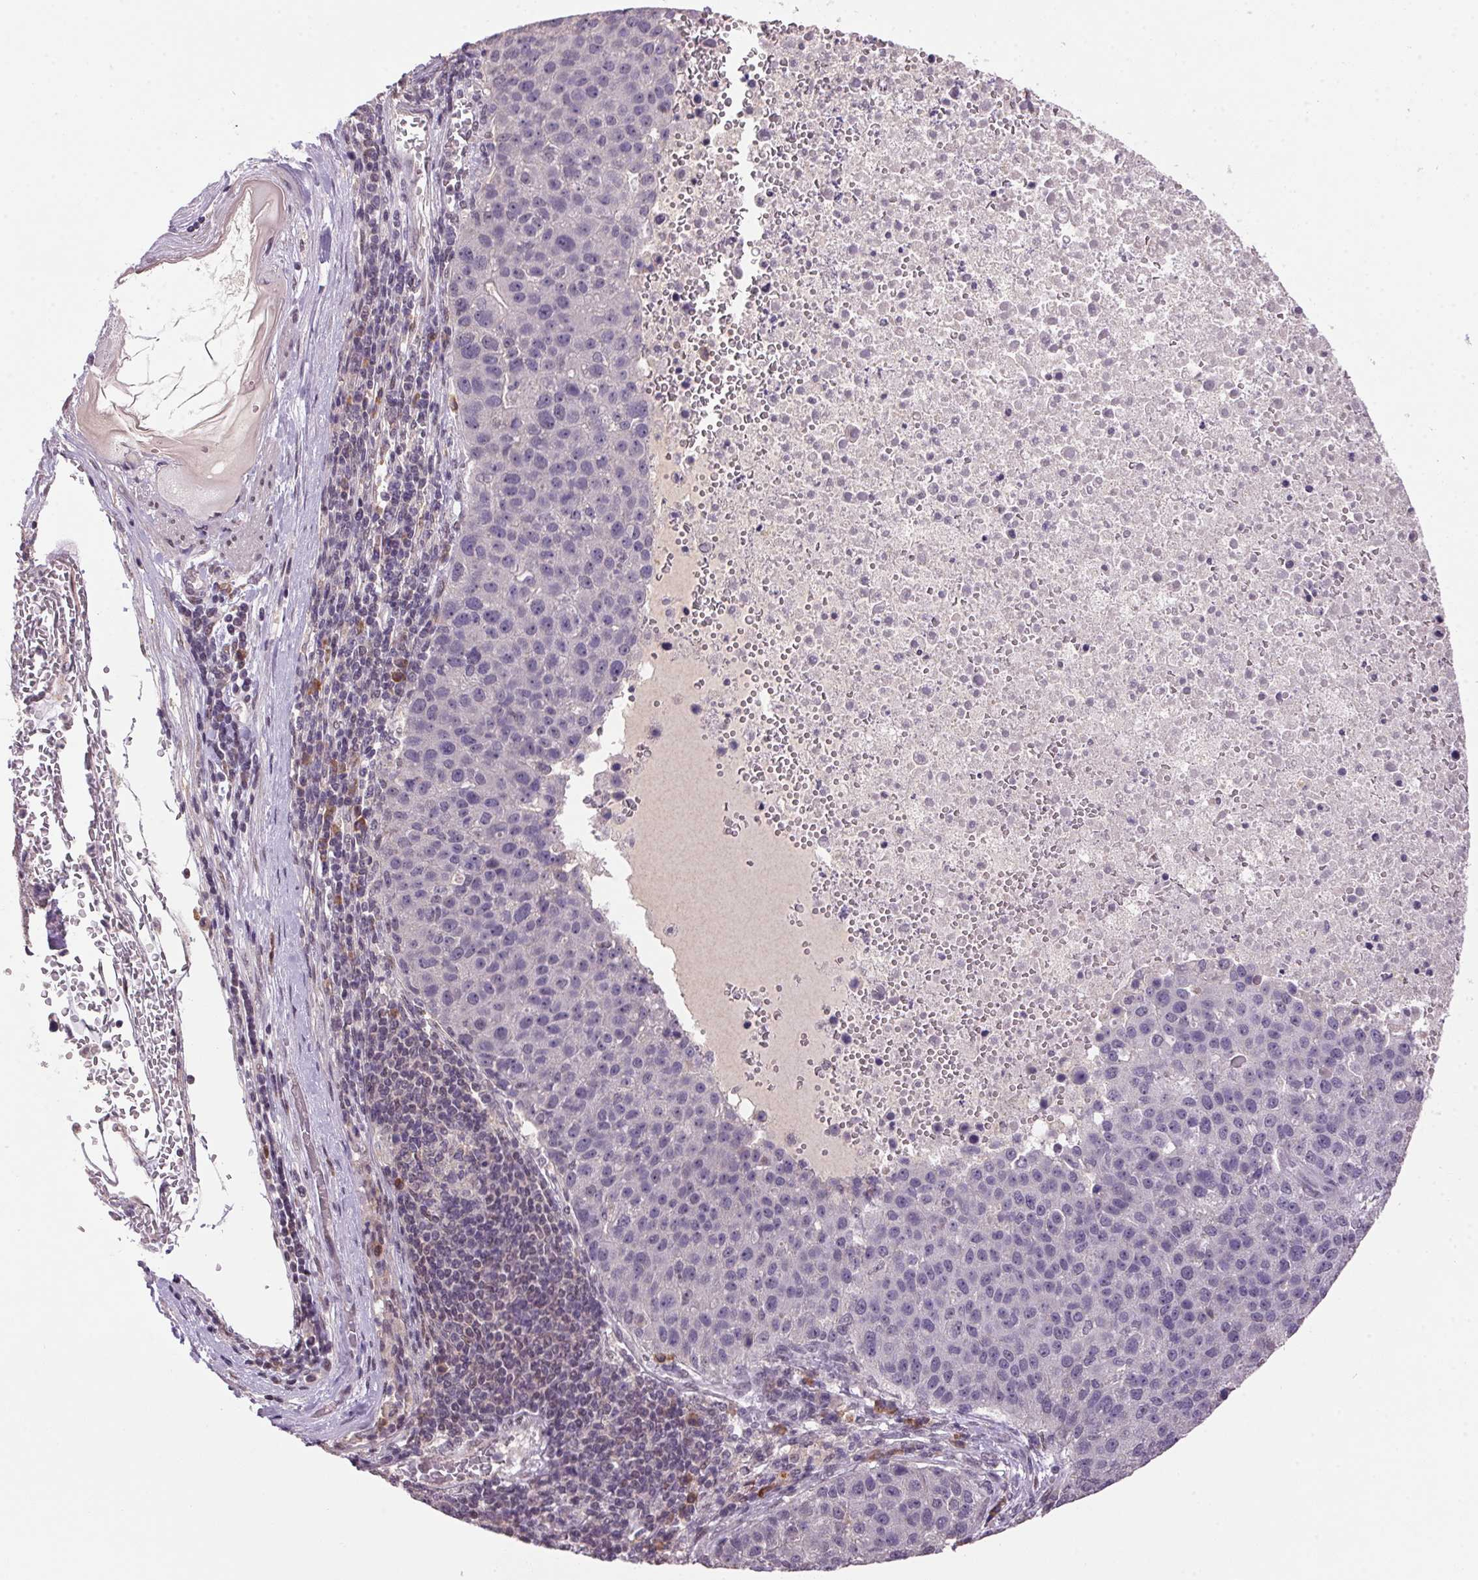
{"staining": {"intensity": "negative", "quantity": "none", "location": "none"}, "tissue": "pancreatic cancer", "cell_type": "Tumor cells", "image_type": "cancer", "snomed": [{"axis": "morphology", "description": "Adenocarcinoma, NOS"}, {"axis": "topography", "description": "Pancreas"}], "caption": "Immunohistochemistry image of pancreatic cancer (adenocarcinoma) stained for a protein (brown), which demonstrates no expression in tumor cells.", "gene": "ZBTB4", "patient": {"sex": "female", "age": 61}}